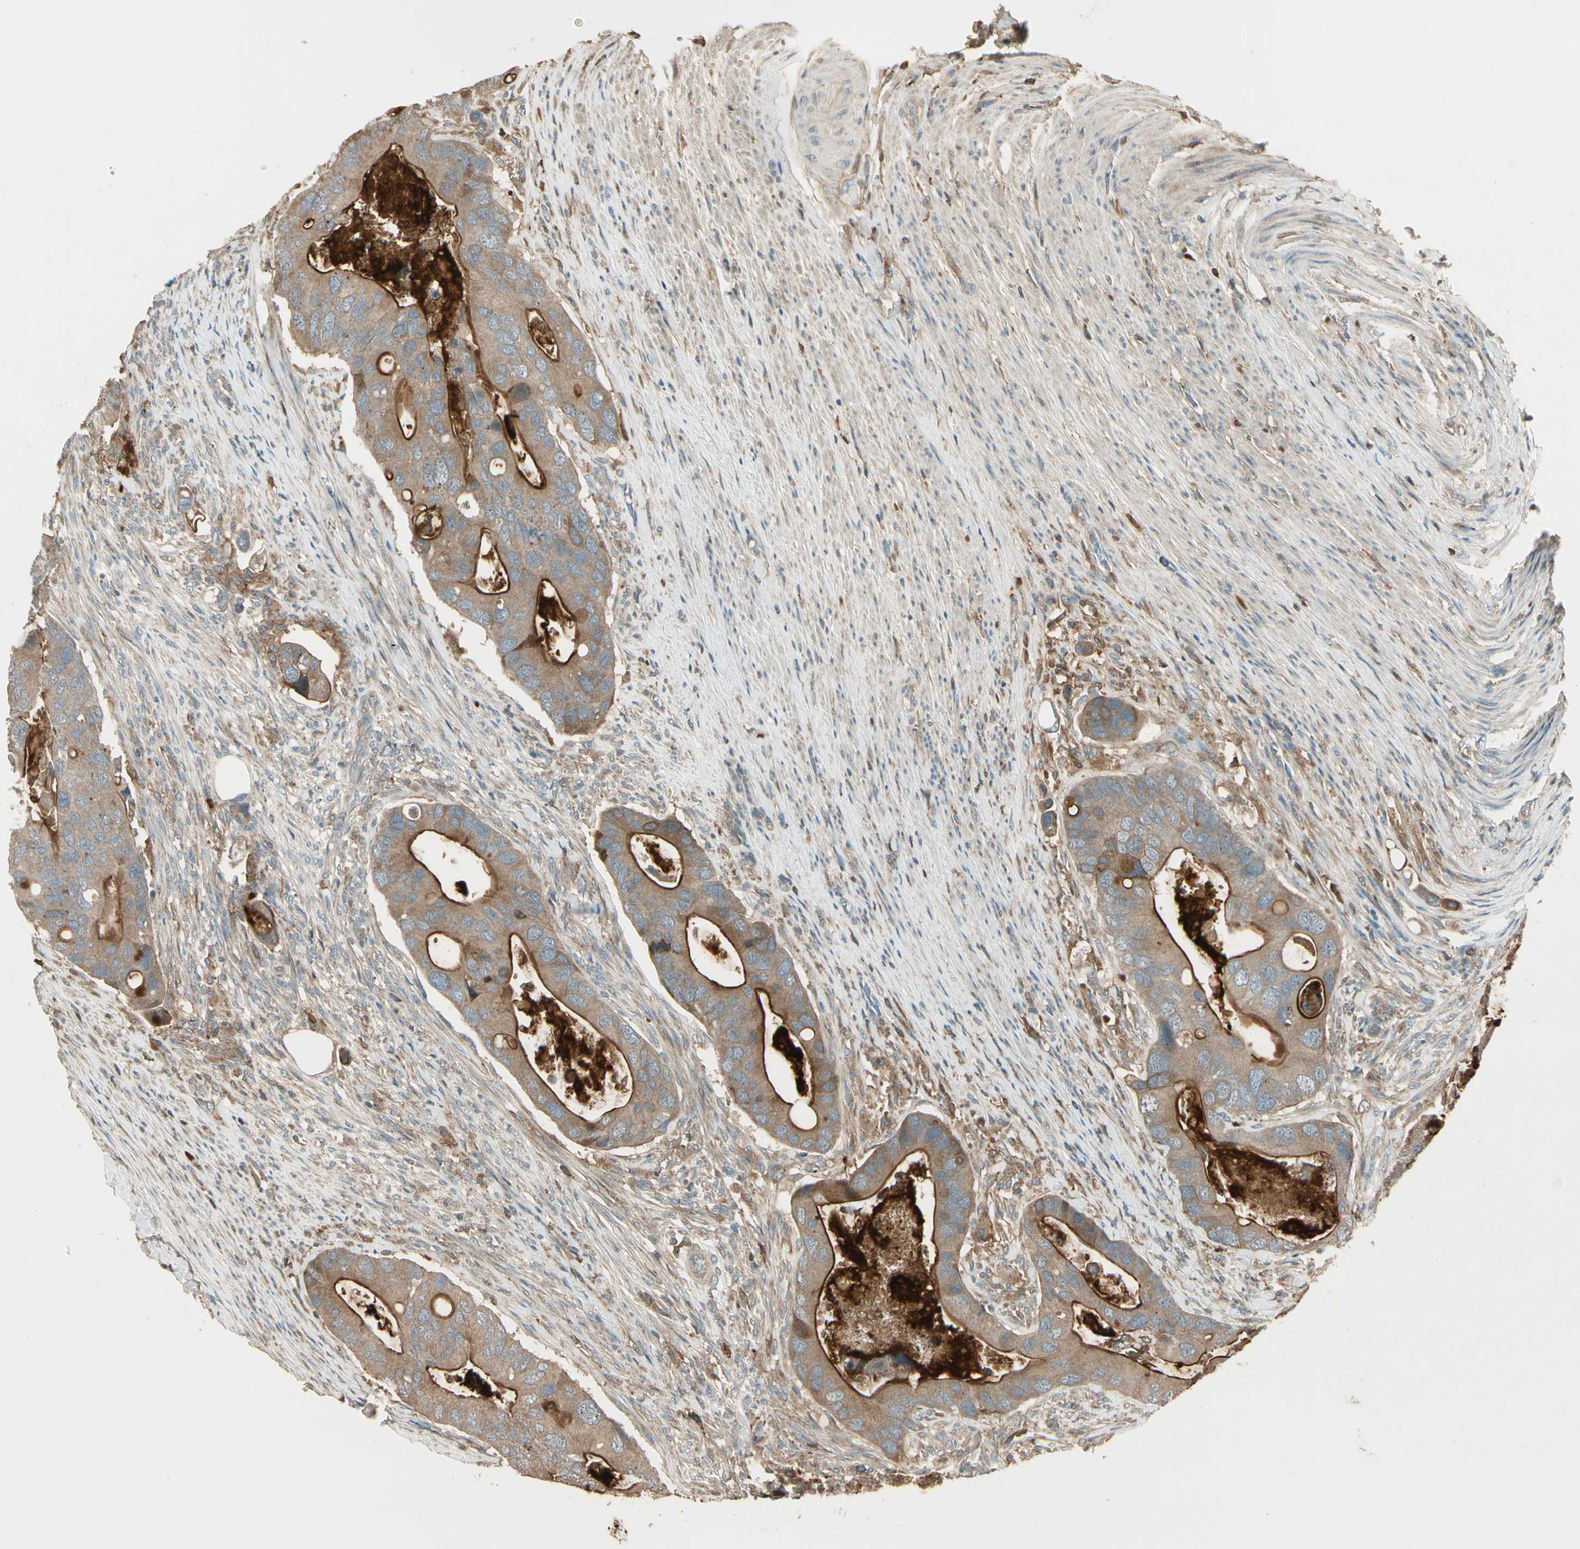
{"staining": {"intensity": "moderate", "quantity": ">75%", "location": "cytoplasmic/membranous"}, "tissue": "colorectal cancer", "cell_type": "Tumor cells", "image_type": "cancer", "snomed": [{"axis": "morphology", "description": "Adenocarcinoma, NOS"}, {"axis": "topography", "description": "Rectum"}], "caption": "A micrograph showing moderate cytoplasmic/membranous expression in about >75% of tumor cells in adenocarcinoma (colorectal), as visualized by brown immunohistochemical staining.", "gene": "STX11", "patient": {"sex": "female", "age": 57}}